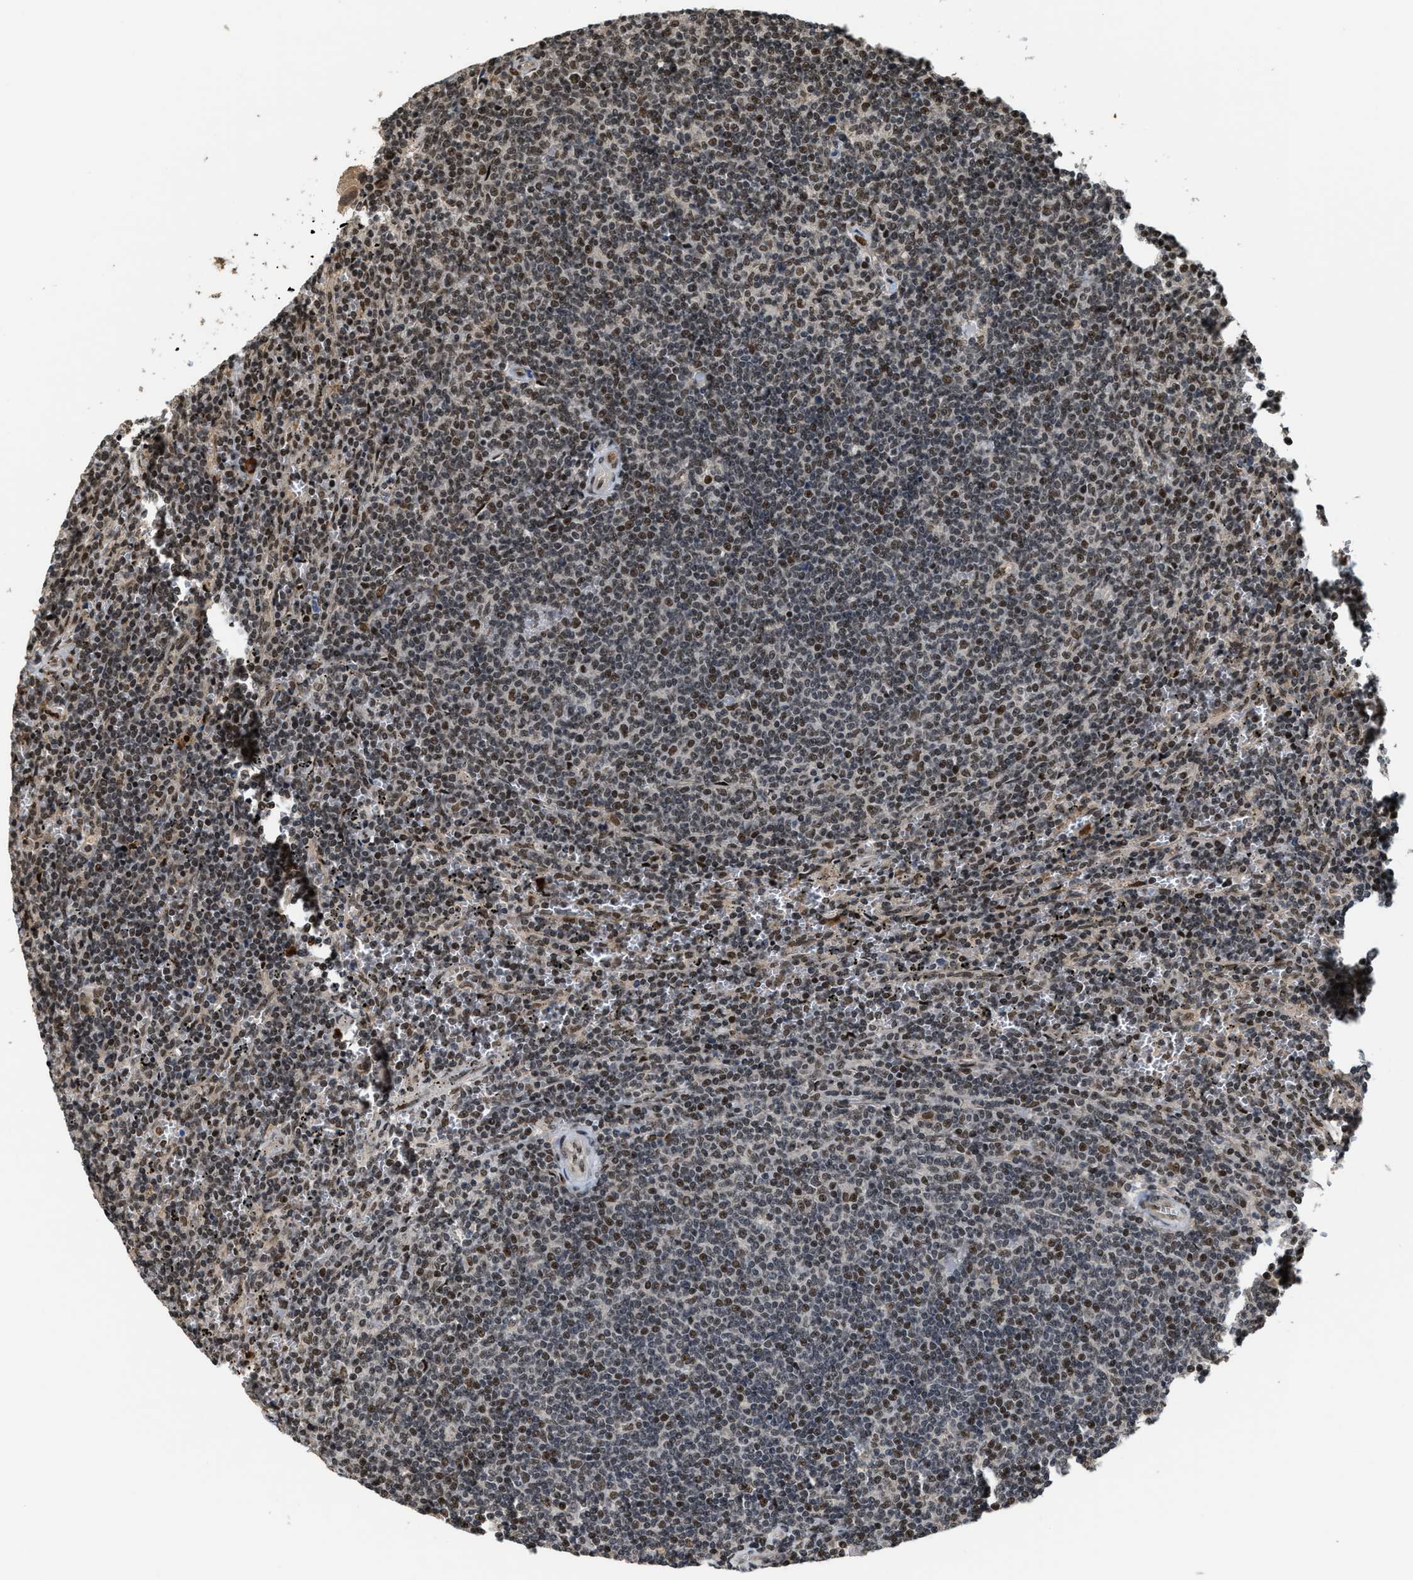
{"staining": {"intensity": "moderate", "quantity": "25%-75%", "location": "nuclear"}, "tissue": "lymphoma", "cell_type": "Tumor cells", "image_type": "cancer", "snomed": [{"axis": "morphology", "description": "Malignant lymphoma, non-Hodgkin's type, Low grade"}, {"axis": "topography", "description": "Spleen"}], "caption": "Protein staining of malignant lymphoma, non-Hodgkin's type (low-grade) tissue displays moderate nuclear positivity in about 25%-75% of tumor cells.", "gene": "SERTAD2", "patient": {"sex": "female", "age": 50}}